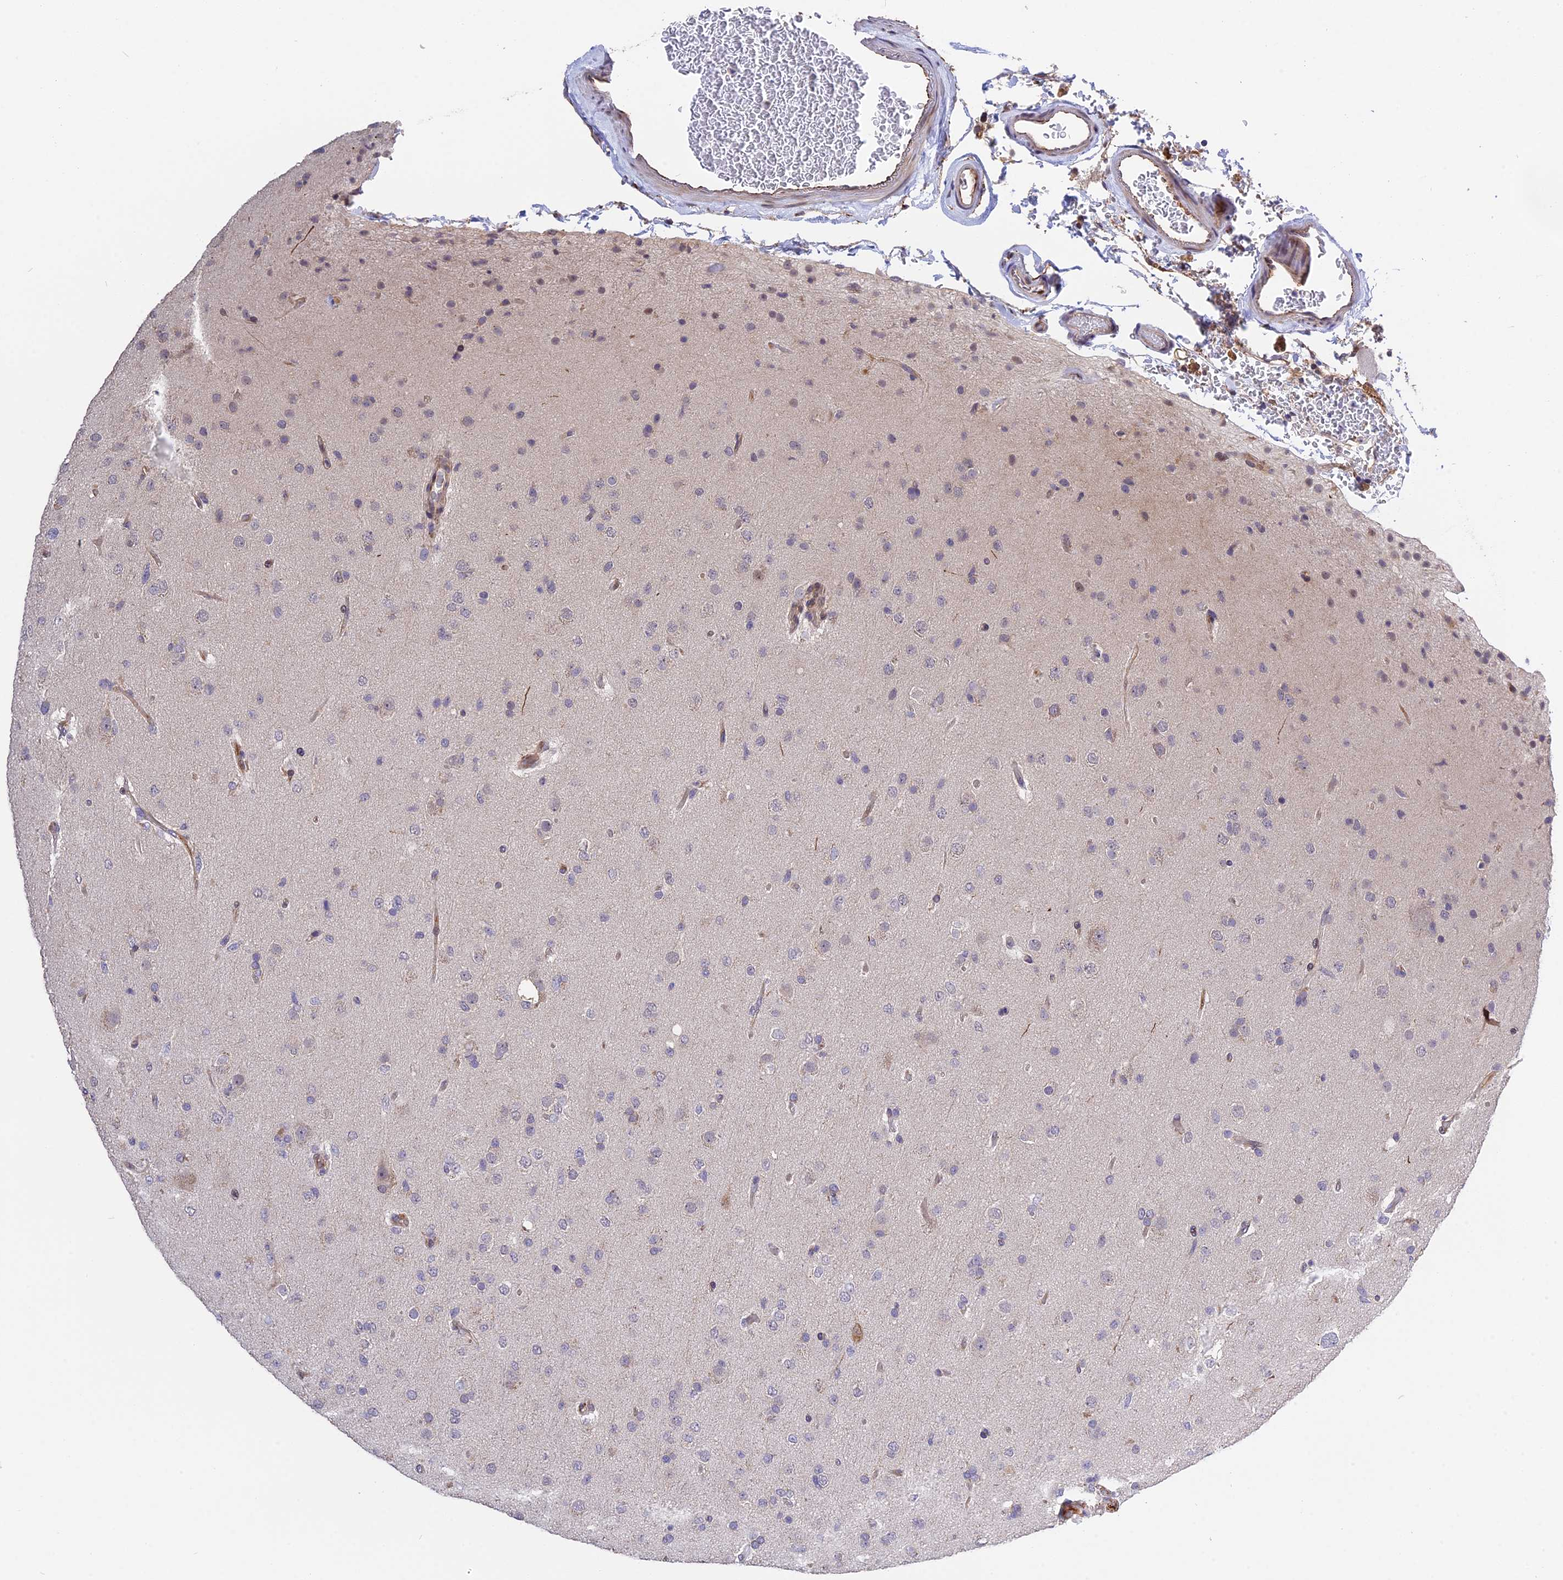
{"staining": {"intensity": "negative", "quantity": "none", "location": "none"}, "tissue": "glioma", "cell_type": "Tumor cells", "image_type": "cancer", "snomed": [{"axis": "morphology", "description": "Glioma, malignant, Low grade"}, {"axis": "topography", "description": "Brain"}], "caption": "Tumor cells are negative for protein expression in human low-grade glioma (malignant). (IHC, brightfield microscopy, high magnification).", "gene": "MFSD2A", "patient": {"sex": "male", "age": 65}}